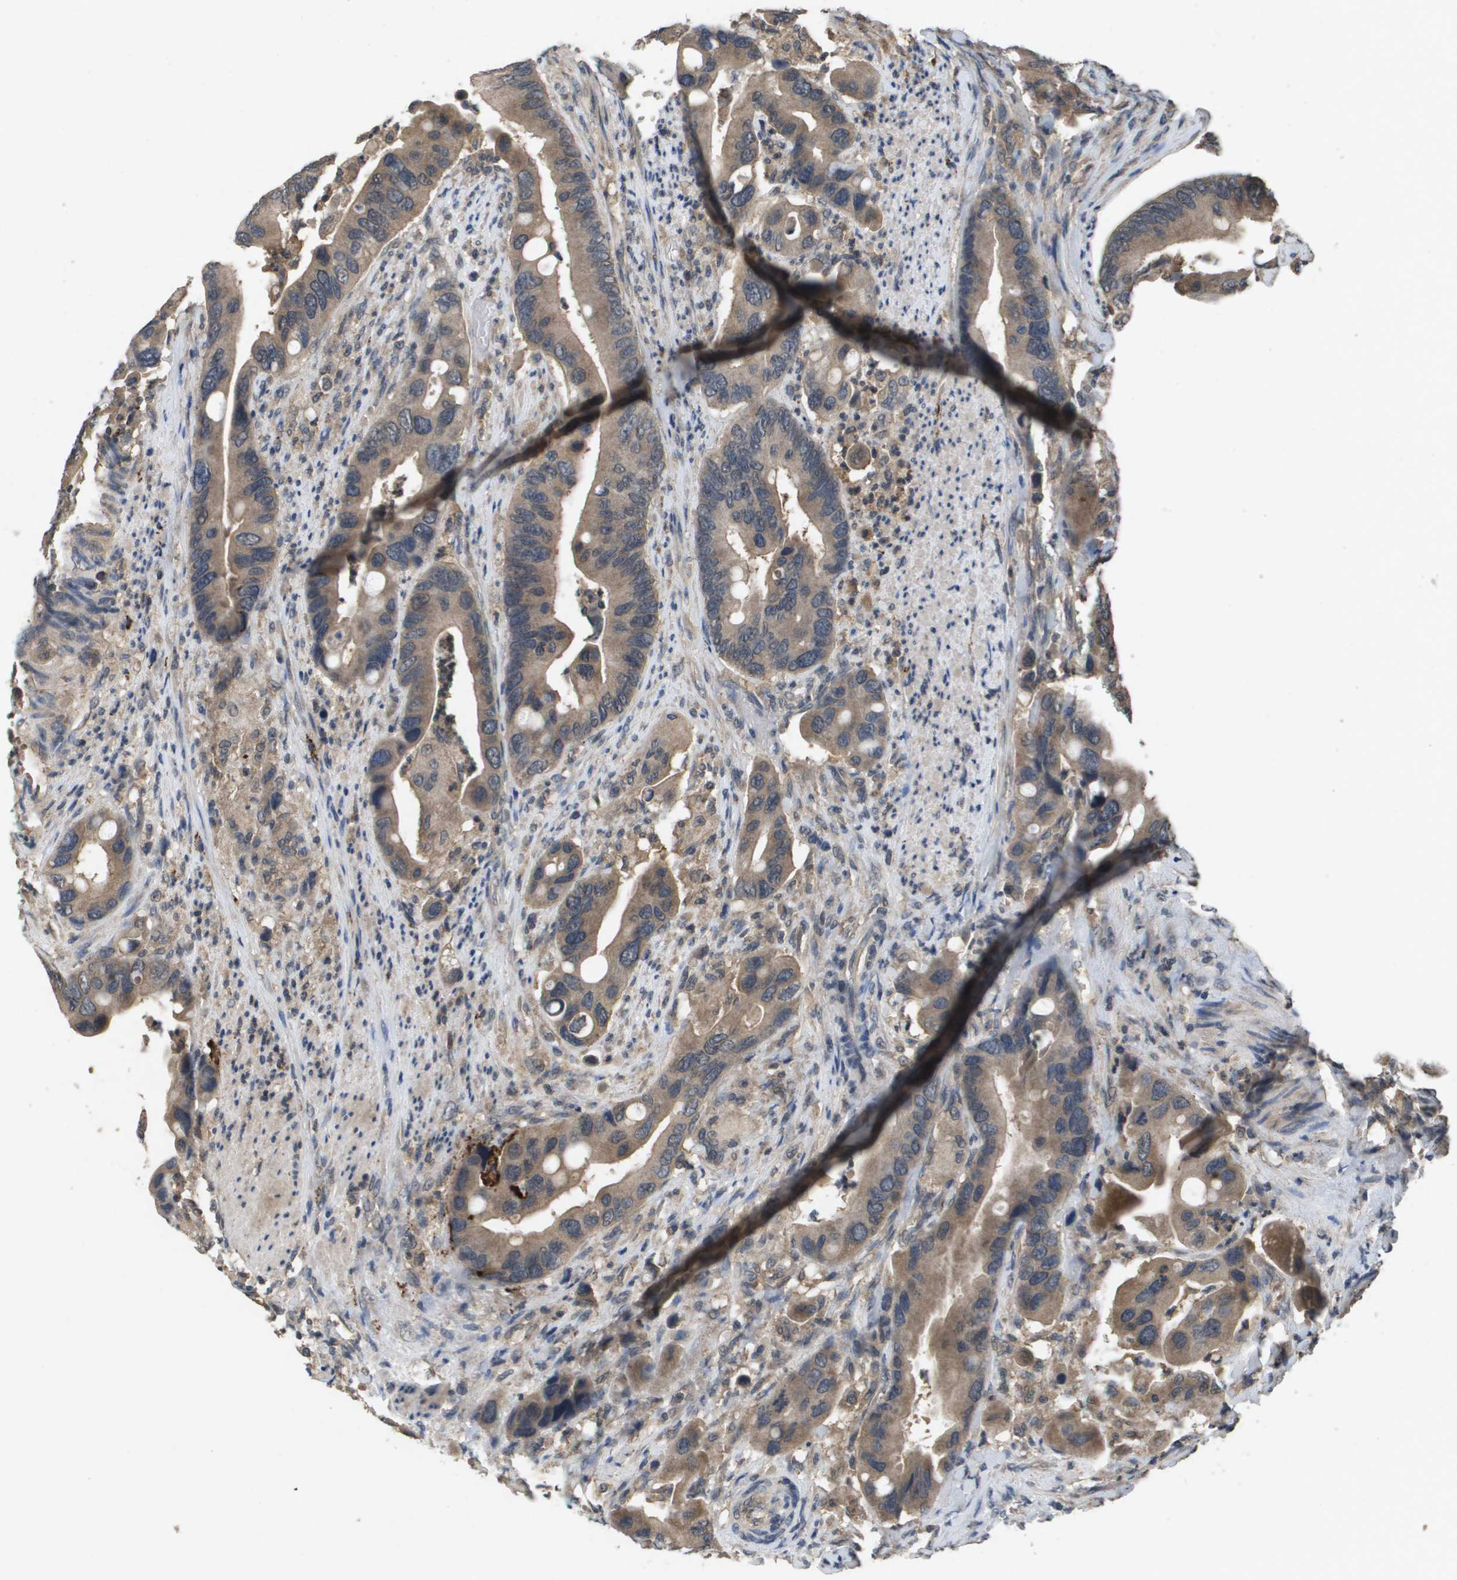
{"staining": {"intensity": "moderate", "quantity": ">75%", "location": "cytoplasmic/membranous"}, "tissue": "colorectal cancer", "cell_type": "Tumor cells", "image_type": "cancer", "snomed": [{"axis": "morphology", "description": "Adenocarcinoma, NOS"}, {"axis": "topography", "description": "Rectum"}], "caption": "Immunohistochemical staining of colorectal adenocarcinoma displays medium levels of moderate cytoplasmic/membranous positivity in approximately >75% of tumor cells.", "gene": "PROC", "patient": {"sex": "female", "age": 57}}